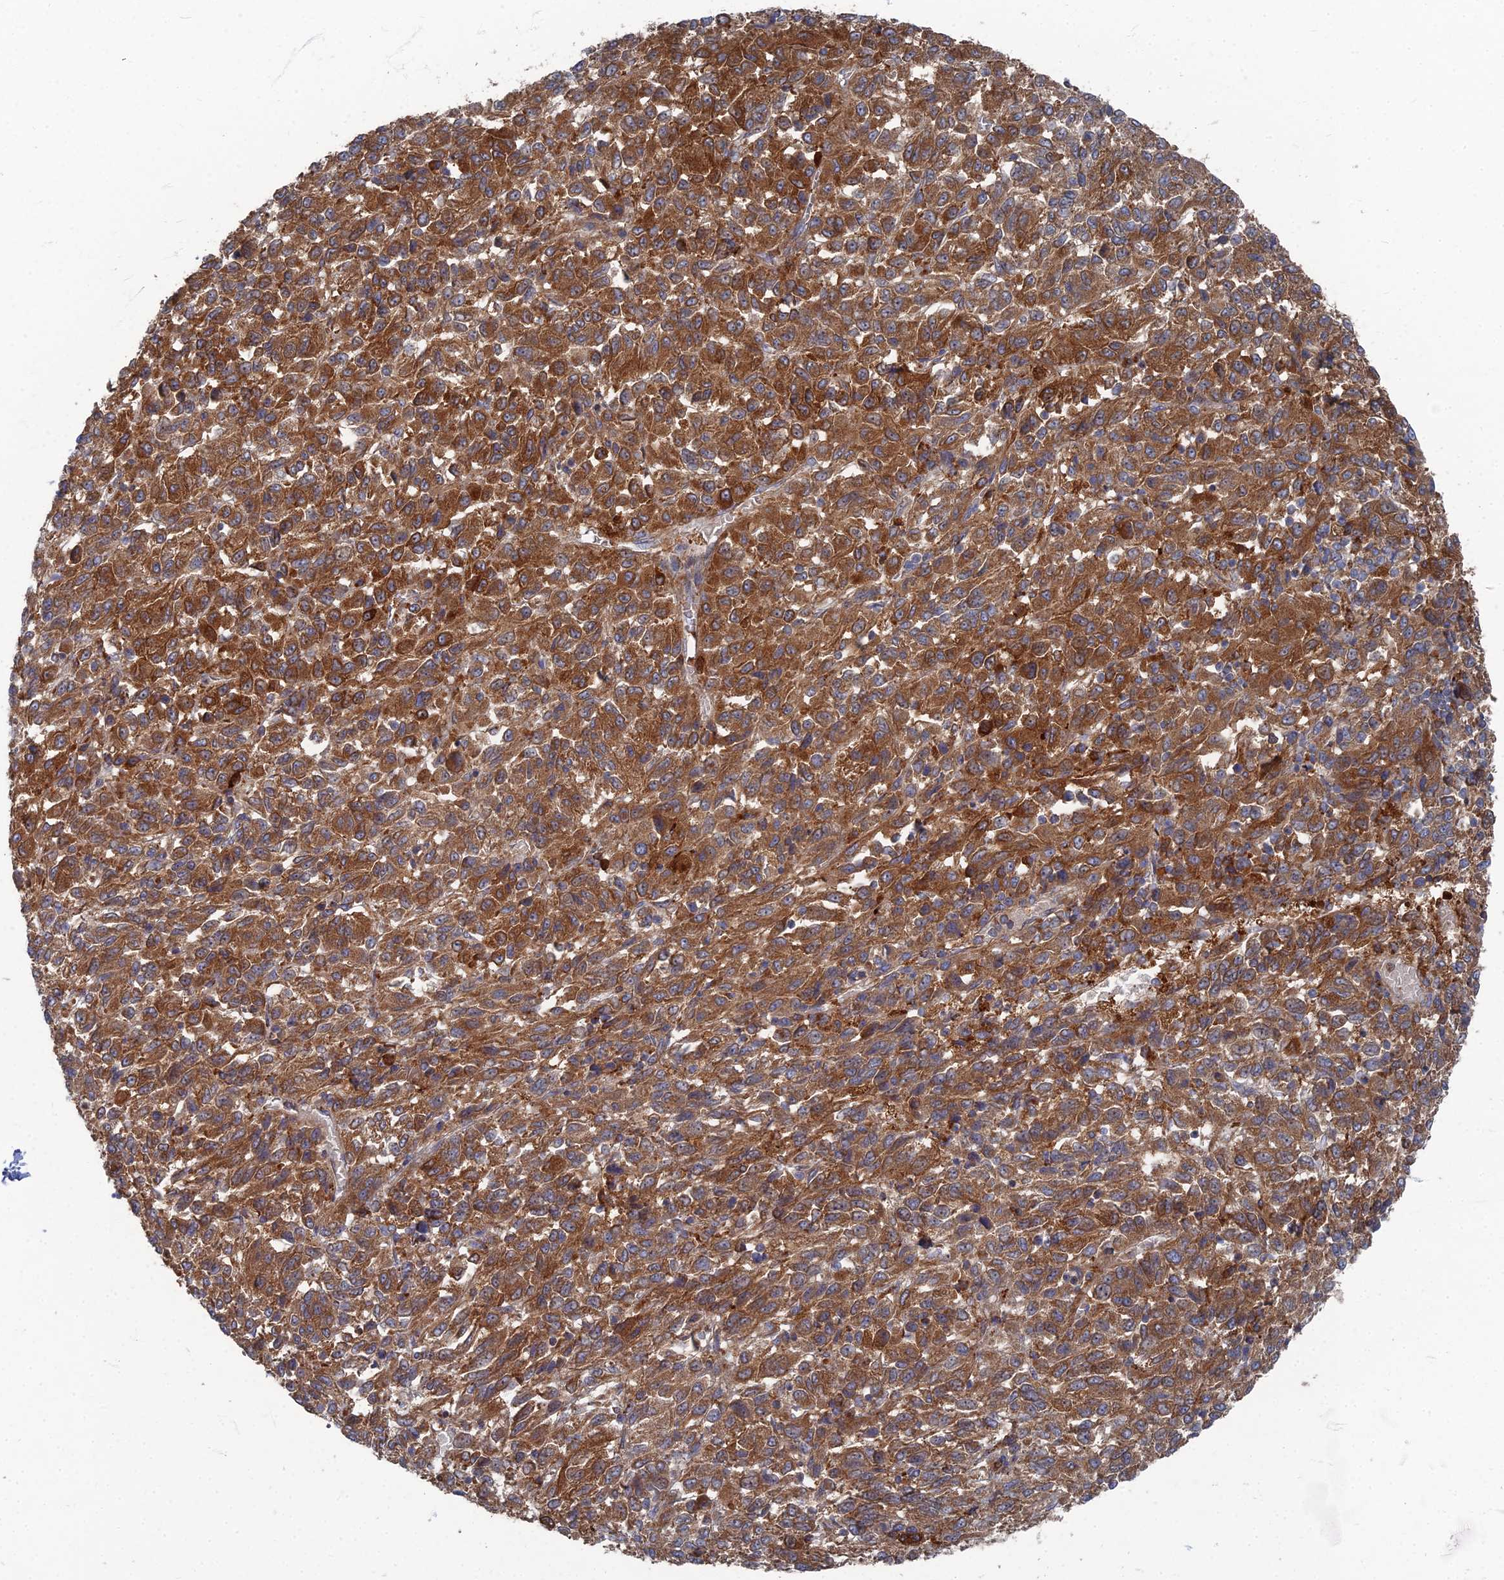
{"staining": {"intensity": "strong", "quantity": ">75%", "location": "cytoplasmic/membranous"}, "tissue": "melanoma", "cell_type": "Tumor cells", "image_type": "cancer", "snomed": [{"axis": "morphology", "description": "Malignant melanoma, Metastatic site"}, {"axis": "topography", "description": "Lung"}], "caption": "The photomicrograph exhibits immunohistochemical staining of malignant melanoma (metastatic site). There is strong cytoplasmic/membranous positivity is present in about >75% of tumor cells.", "gene": "PPCDC", "patient": {"sex": "male", "age": 64}}